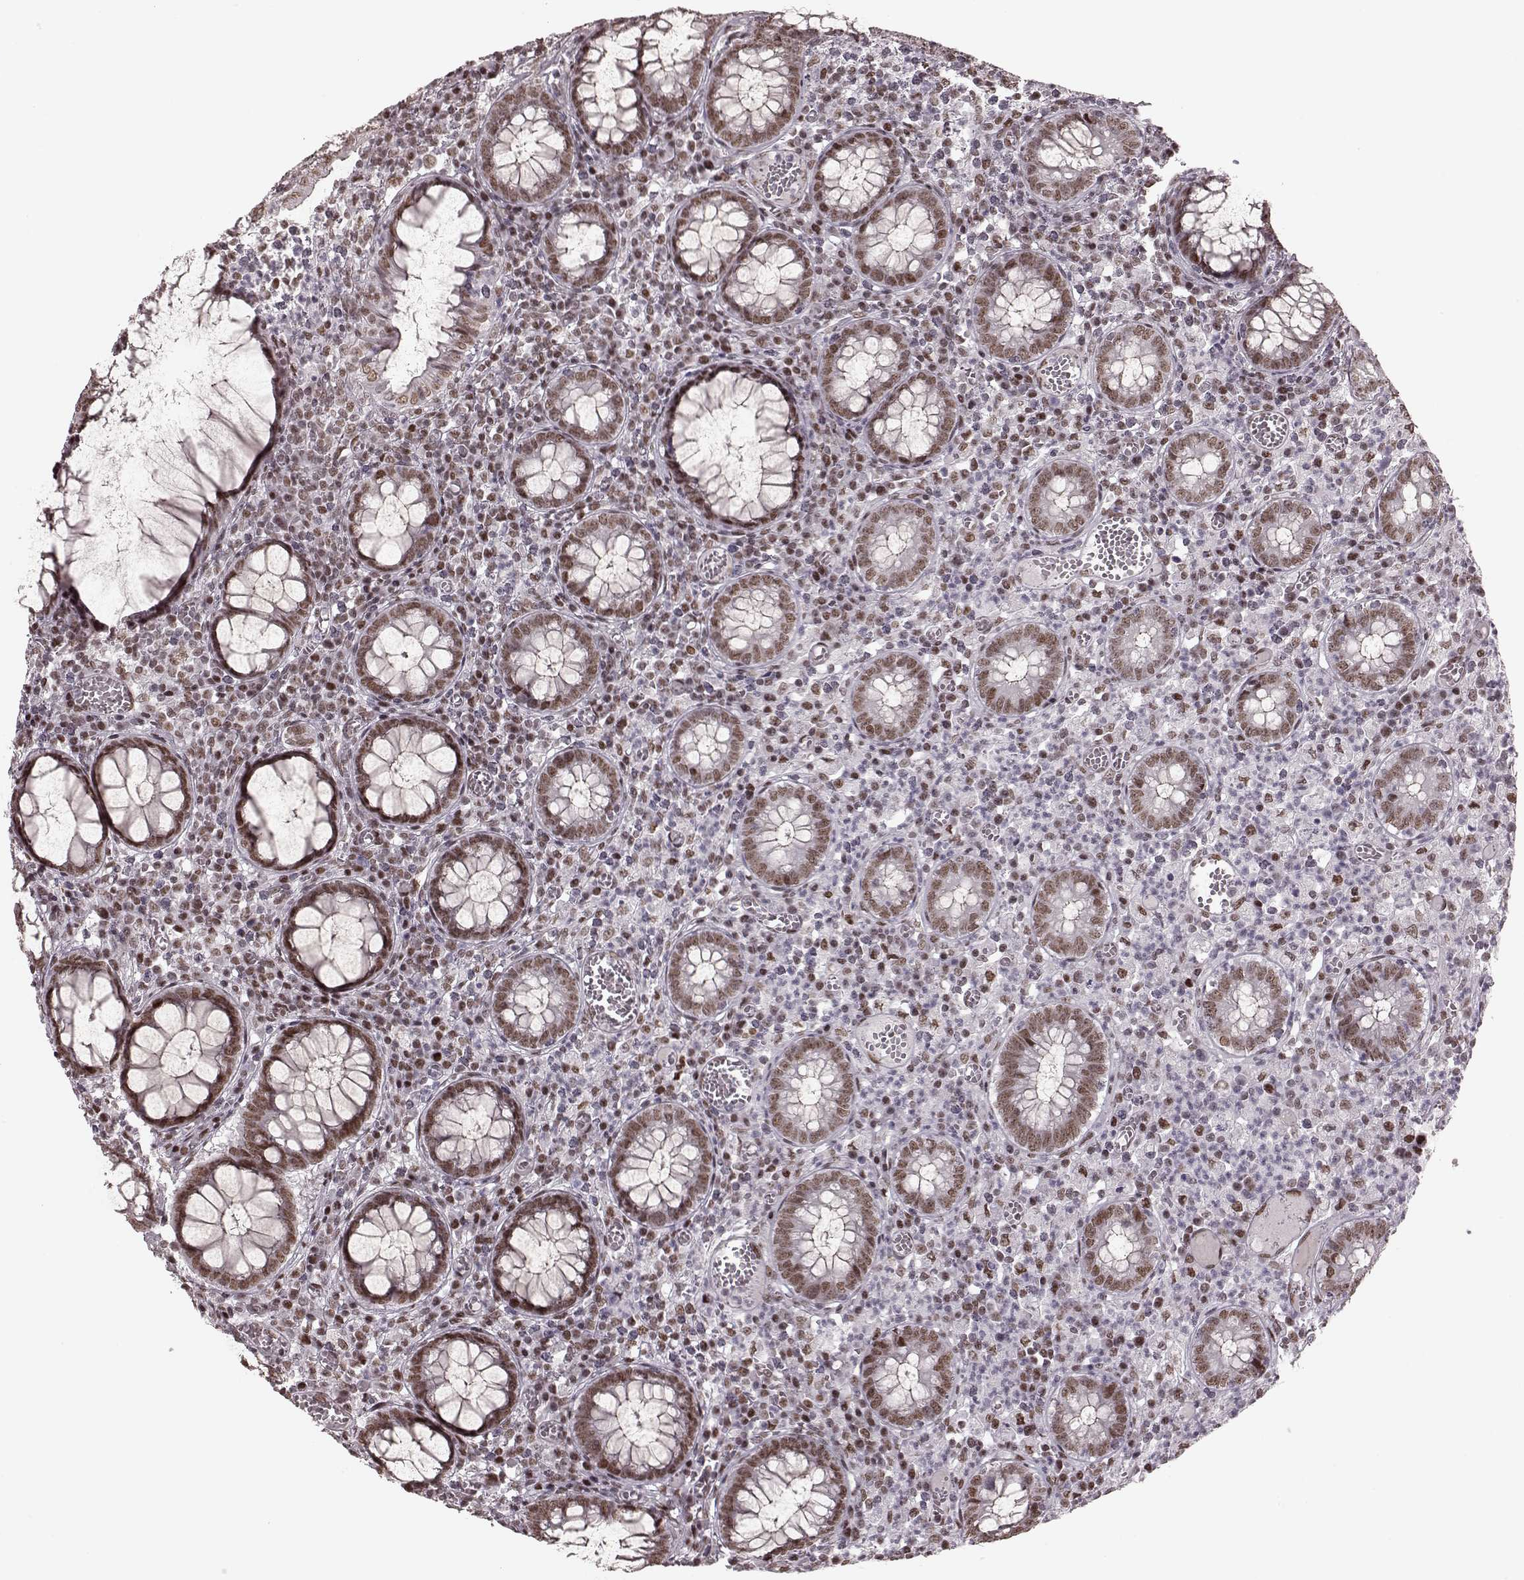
{"staining": {"intensity": "moderate", "quantity": ">75%", "location": "nuclear"}, "tissue": "colorectal cancer", "cell_type": "Tumor cells", "image_type": "cancer", "snomed": [{"axis": "morphology", "description": "Normal tissue, NOS"}, {"axis": "morphology", "description": "Adenocarcinoma, NOS"}, {"axis": "topography", "description": "Colon"}], "caption": "Colorectal adenocarcinoma tissue displays moderate nuclear positivity in about >75% of tumor cells", "gene": "NR2C1", "patient": {"sex": "male", "age": 65}}